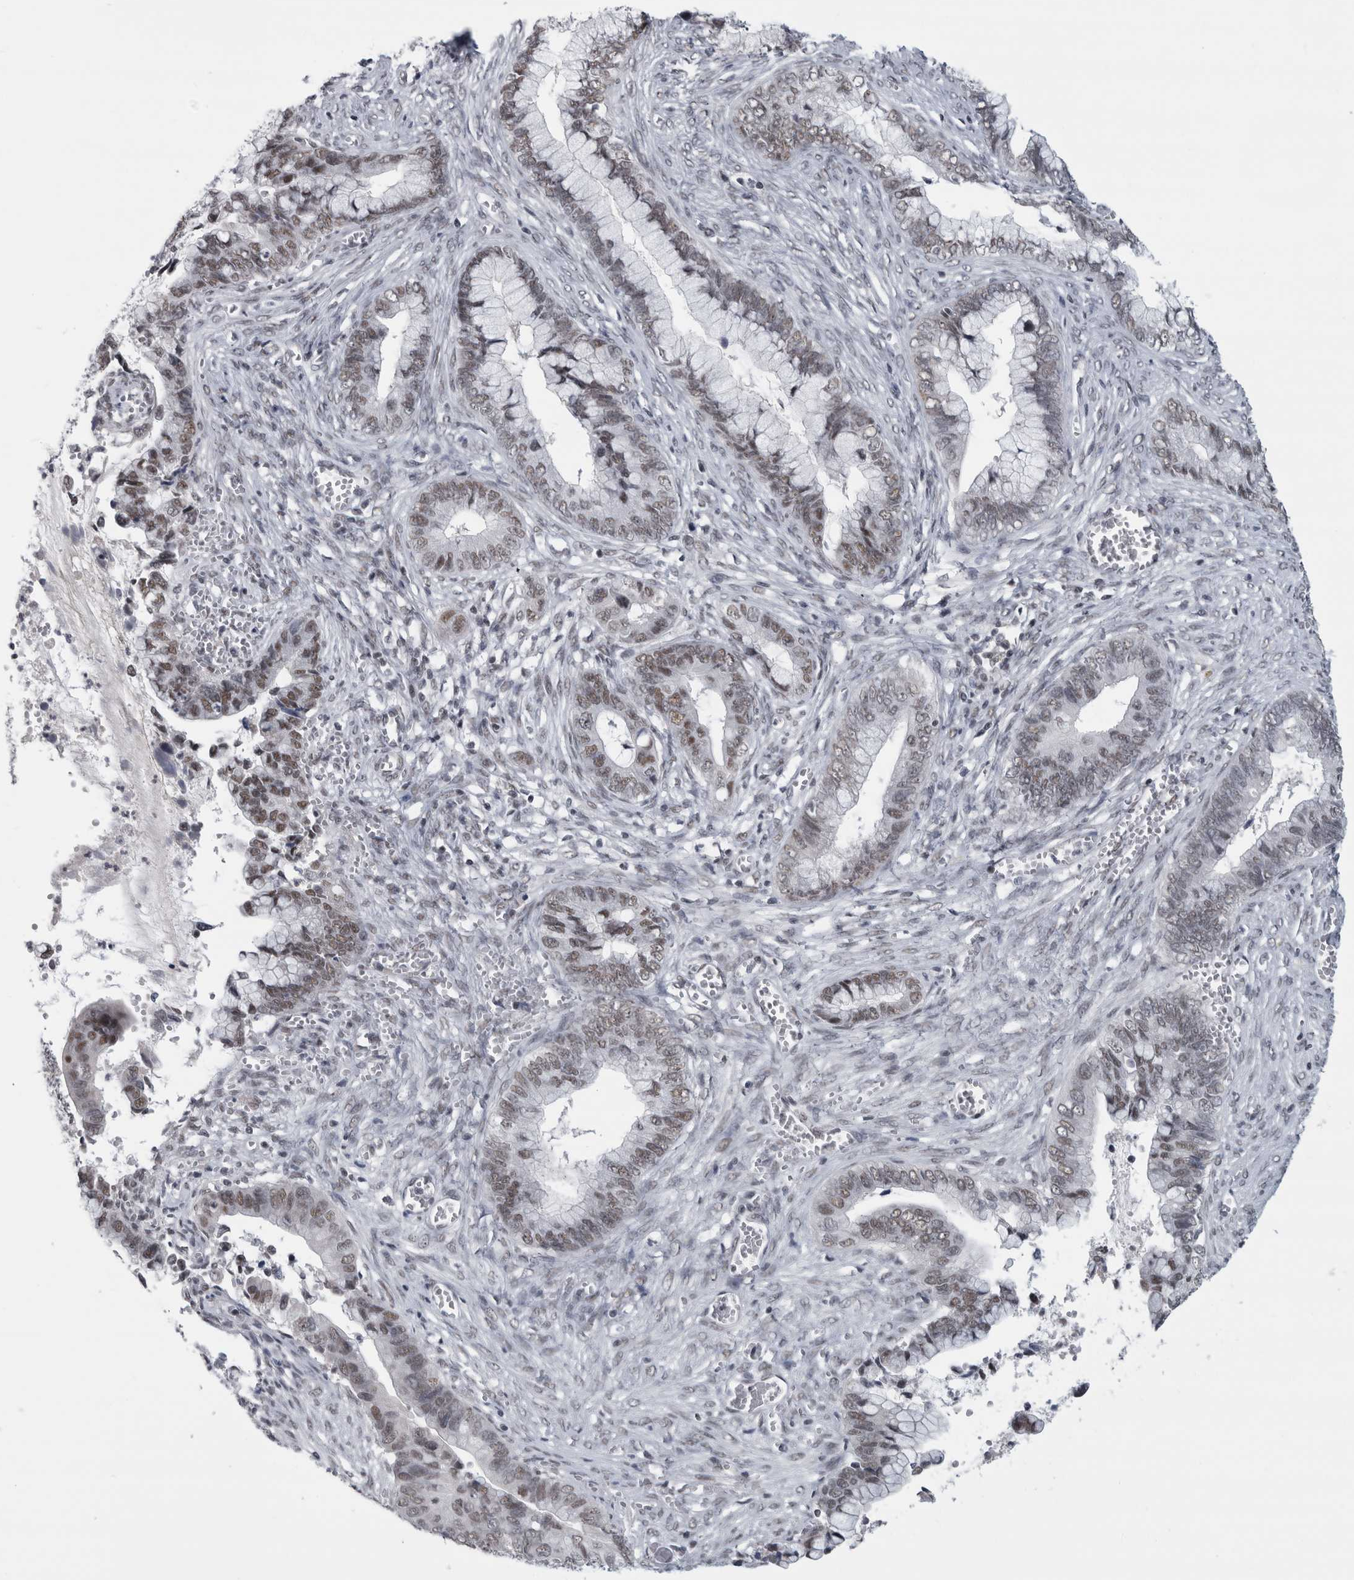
{"staining": {"intensity": "weak", "quantity": ">75%", "location": "nuclear"}, "tissue": "cervical cancer", "cell_type": "Tumor cells", "image_type": "cancer", "snomed": [{"axis": "morphology", "description": "Adenocarcinoma, NOS"}, {"axis": "topography", "description": "Cervix"}], "caption": "IHC (DAB (3,3'-diaminobenzidine)) staining of cervical cancer reveals weak nuclear protein expression in approximately >75% of tumor cells. The protein is shown in brown color, while the nuclei are stained blue.", "gene": "ARID4B", "patient": {"sex": "female", "age": 44}}